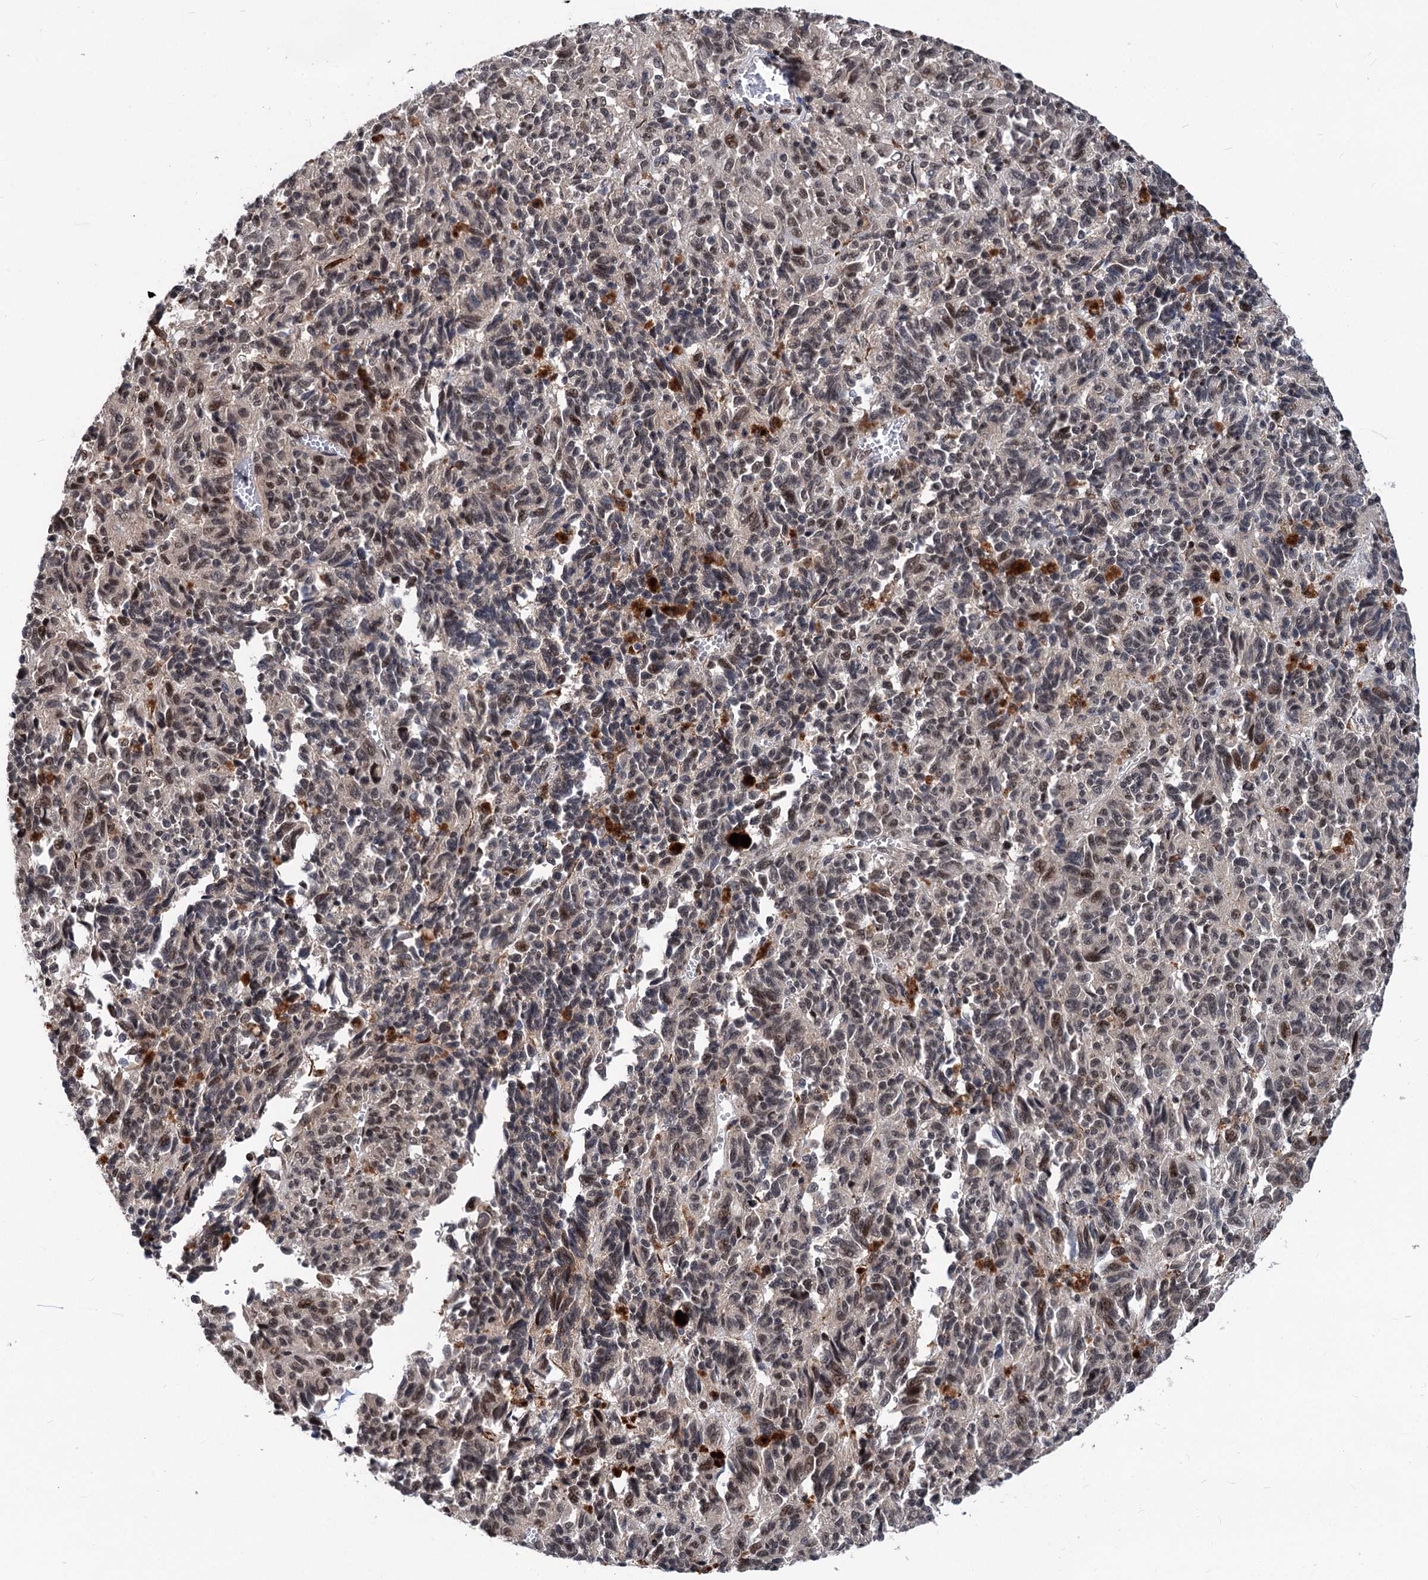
{"staining": {"intensity": "moderate", "quantity": "25%-75%", "location": "nuclear"}, "tissue": "melanoma", "cell_type": "Tumor cells", "image_type": "cancer", "snomed": [{"axis": "morphology", "description": "Malignant melanoma, Metastatic site"}, {"axis": "topography", "description": "Lung"}], "caption": "This micrograph exhibits malignant melanoma (metastatic site) stained with IHC to label a protein in brown. The nuclear of tumor cells show moderate positivity for the protein. Nuclei are counter-stained blue.", "gene": "PHF8", "patient": {"sex": "male", "age": 64}}